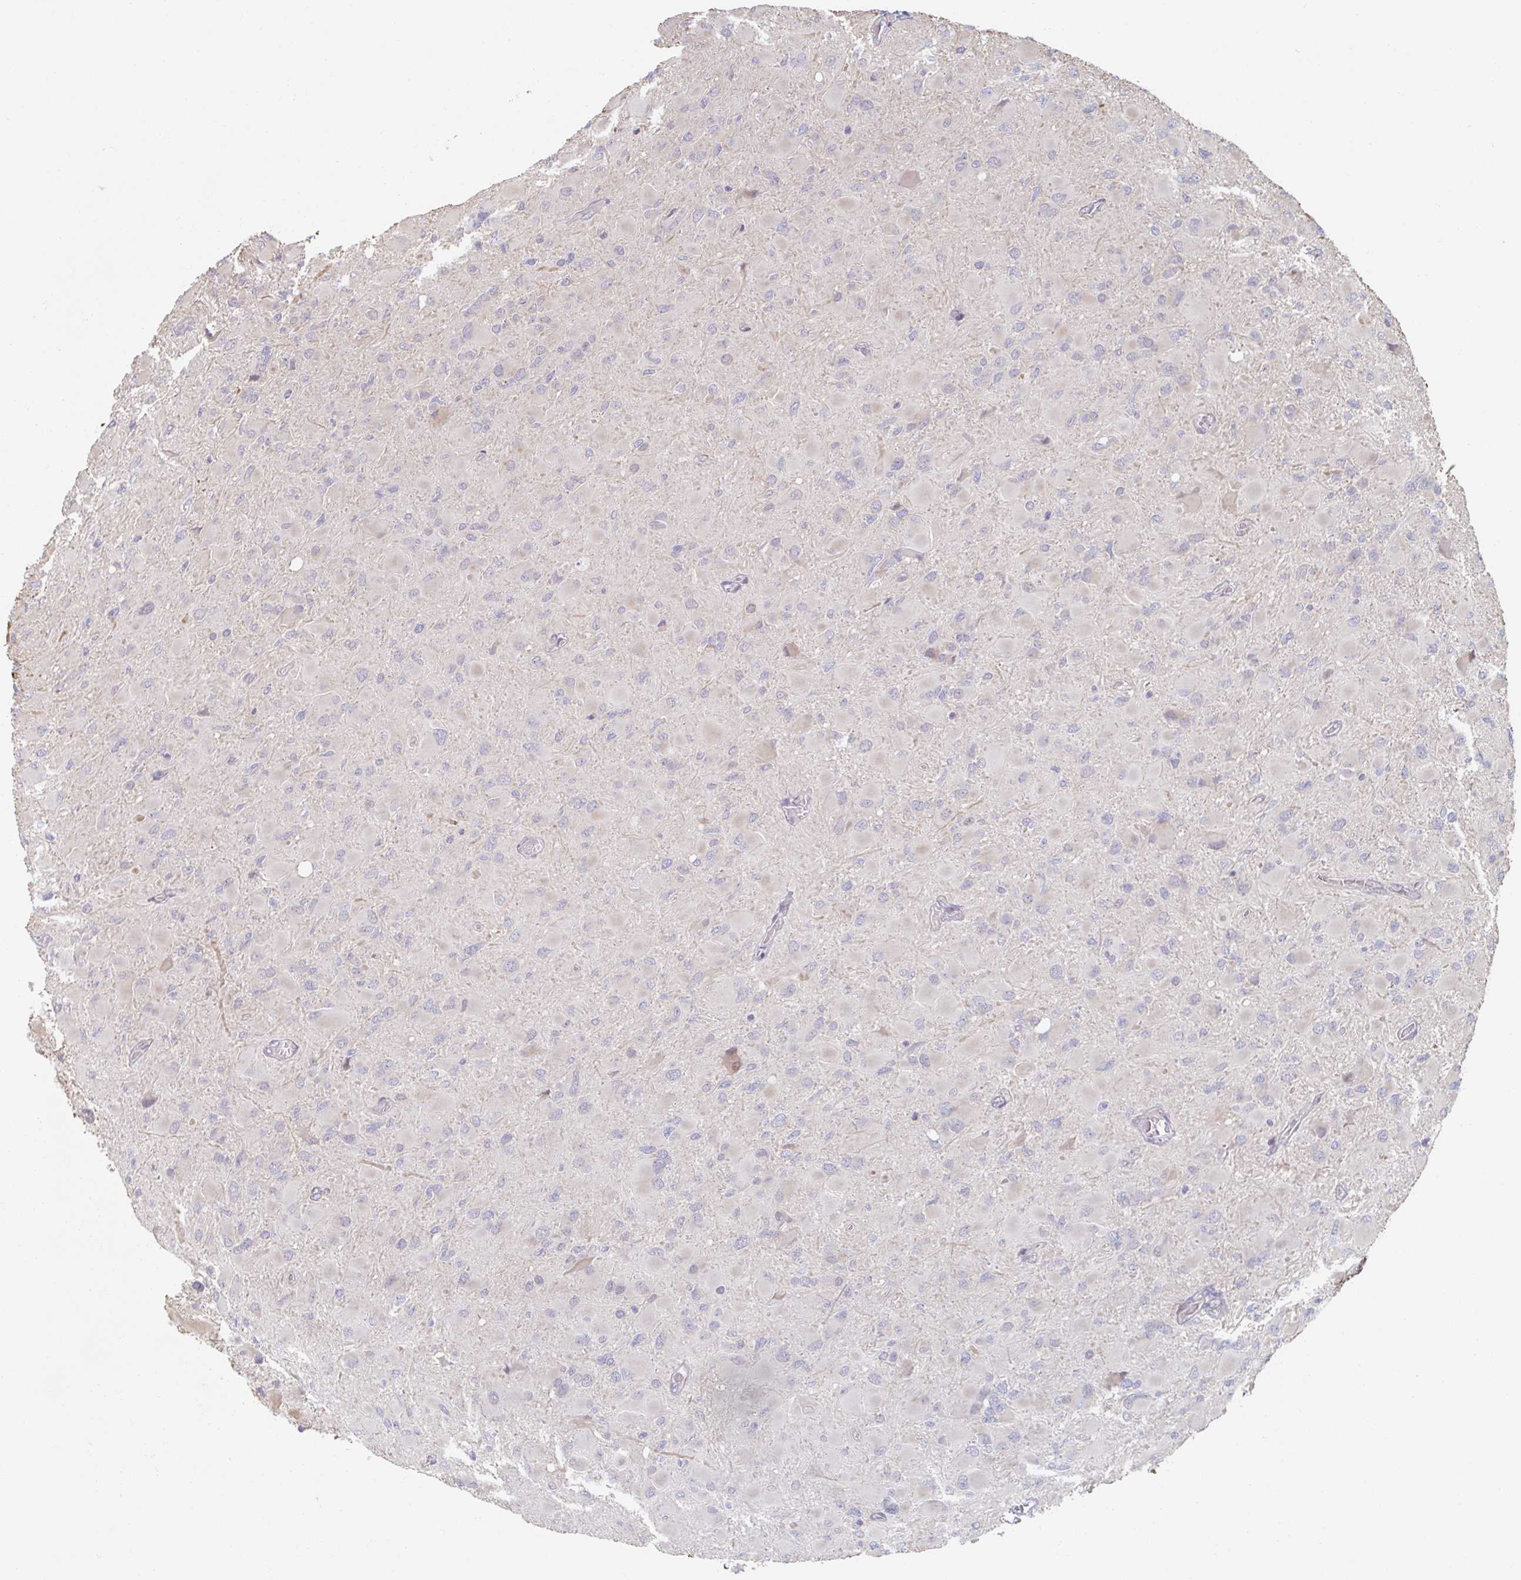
{"staining": {"intensity": "negative", "quantity": "none", "location": "none"}, "tissue": "glioma", "cell_type": "Tumor cells", "image_type": "cancer", "snomed": [{"axis": "morphology", "description": "Glioma, malignant, High grade"}, {"axis": "topography", "description": "Cerebral cortex"}], "caption": "Immunohistochemistry micrograph of neoplastic tissue: human glioma stained with DAB (3,3'-diaminobenzidine) demonstrates no significant protein expression in tumor cells.", "gene": "TRAPPC10", "patient": {"sex": "female", "age": 36}}